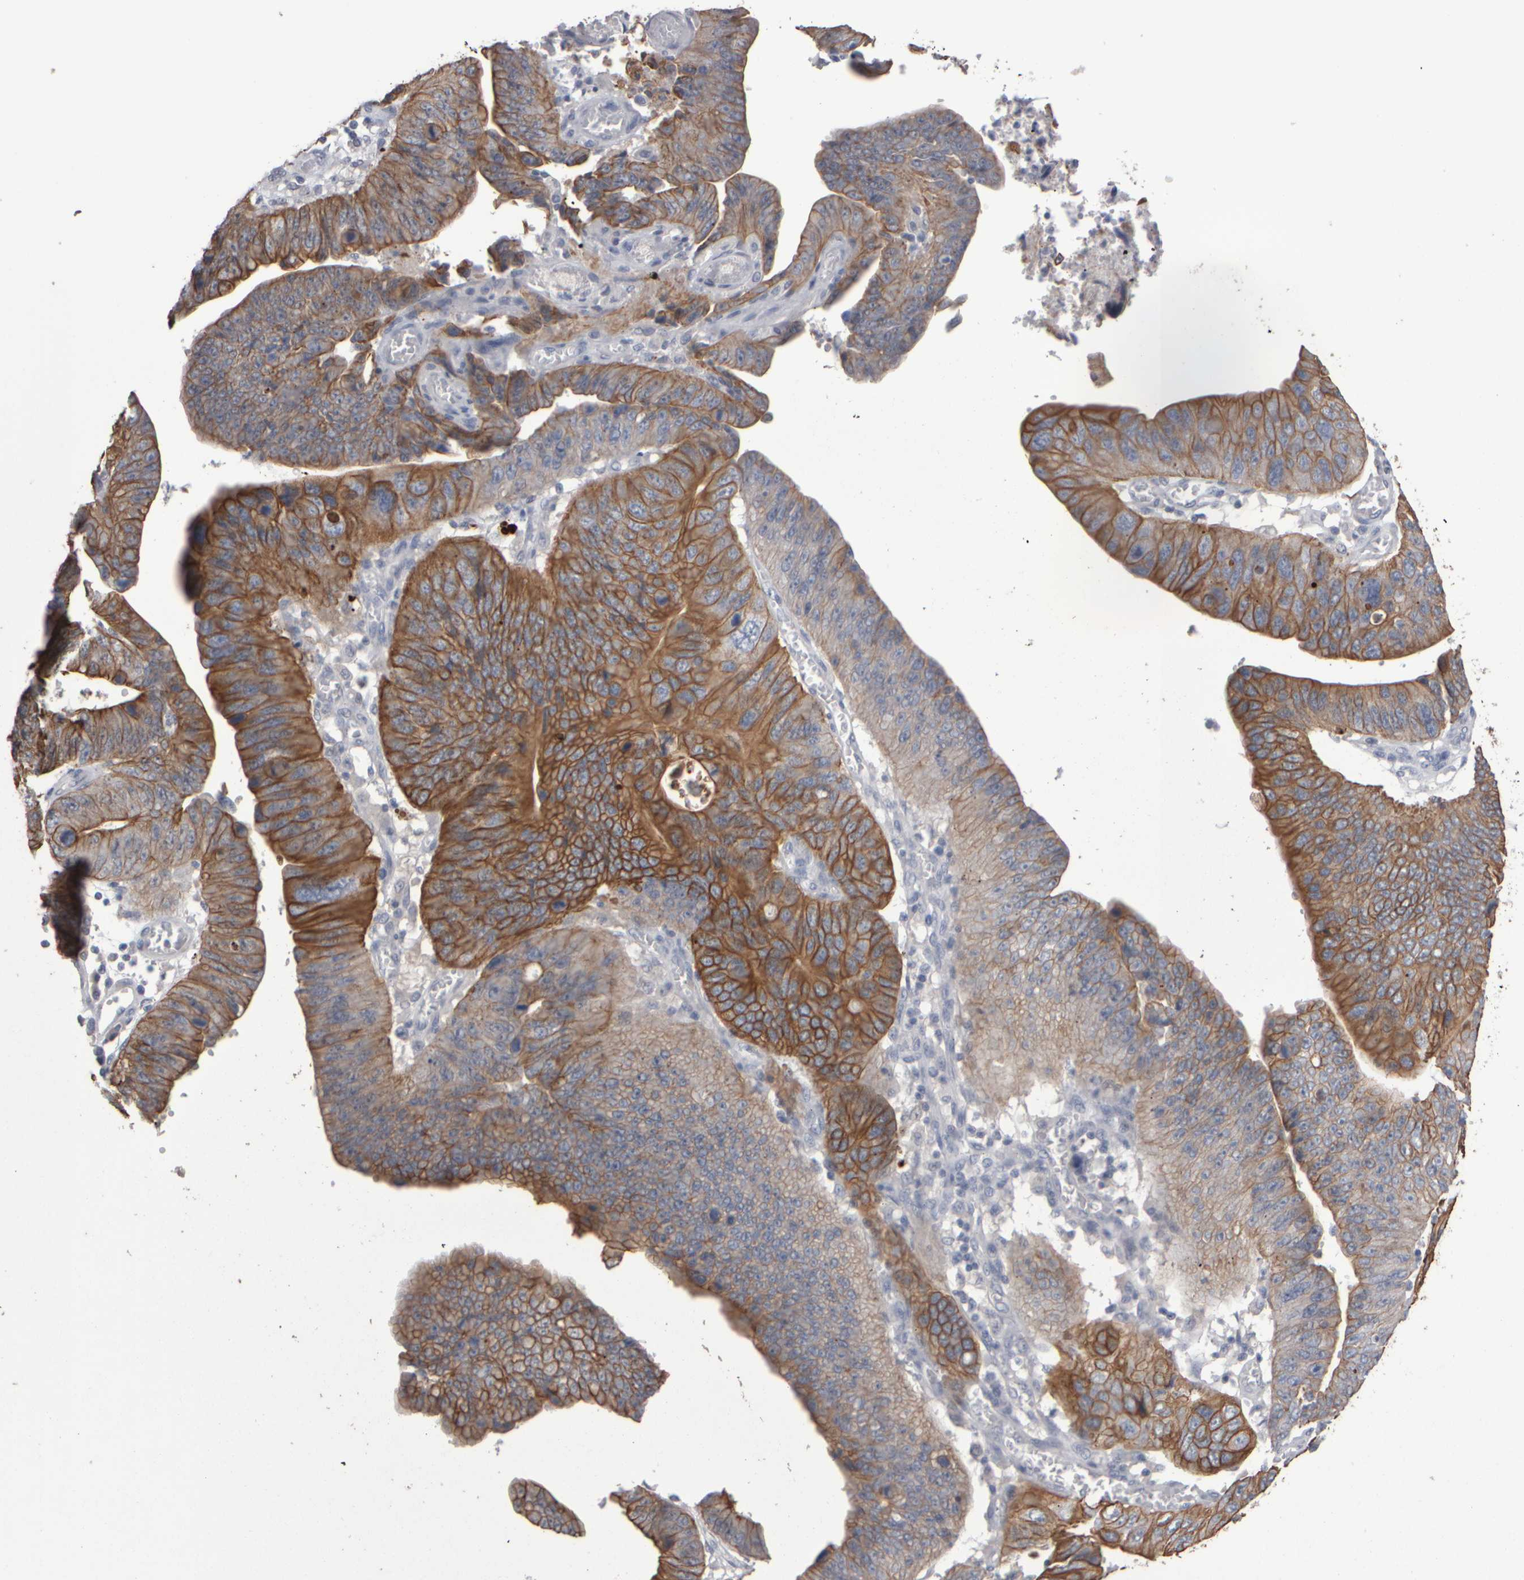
{"staining": {"intensity": "moderate", "quantity": ">75%", "location": "cytoplasmic/membranous"}, "tissue": "stomach cancer", "cell_type": "Tumor cells", "image_type": "cancer", "snomed": [{"axis": "morphology", "description": "Adenocarcinoma, NOS"}, {"axis": "topography", "description": "Stomach"}], "caption": "This histopathology image displays stomach adenocarcinoma stained with immunohistochemistry (IHC) to label a protein in brown. The cytoplasmic/membranous of tumor cells show moderate positivity for the protein. Nuclei are counter-stained blue.", "gene": "EPHX2", "patient": {"sex": "male", "age": 59}}